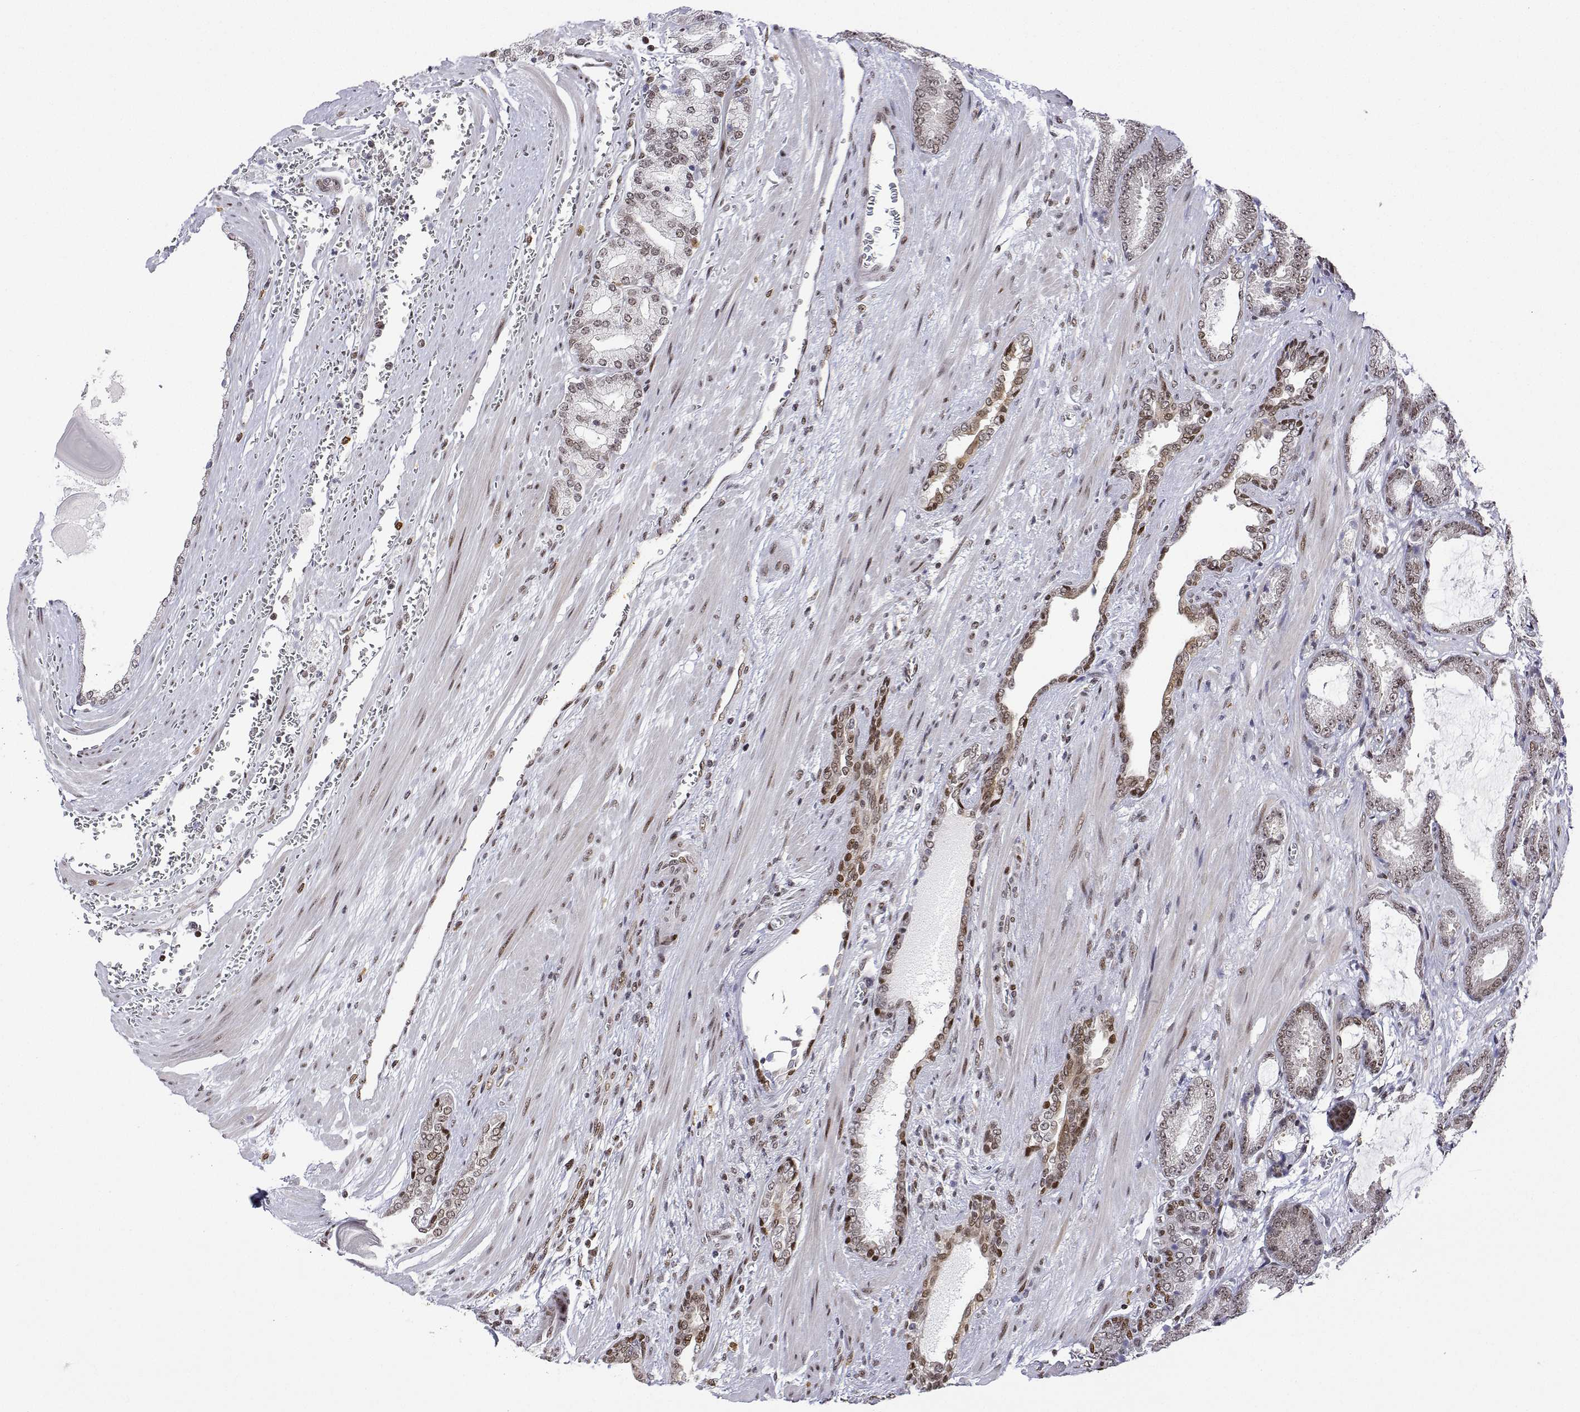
{"staining": {"intensity": "moderate", "quantity": "25%-75%", "location": "nuclear"}, "tissue": "prostate cancer", "cell_type": "Tumor cells", "image_type": "cancer", "snomed": [{"axis": "morphology", "description": "Adenocarcinoma, High grade"}, {"axis": "topography", "description": "Prostate"}], "caption": "Protein staining of high-grade adenocarcinoma (prostate) tissue reveals moderate nuclear positivity in approximately 25%-75% of tumor cells. (DAB = brown stain, brightfield microscopy at high magnification).", "gene": "XPC", "patient": {"sex": "male", "age": 64}}